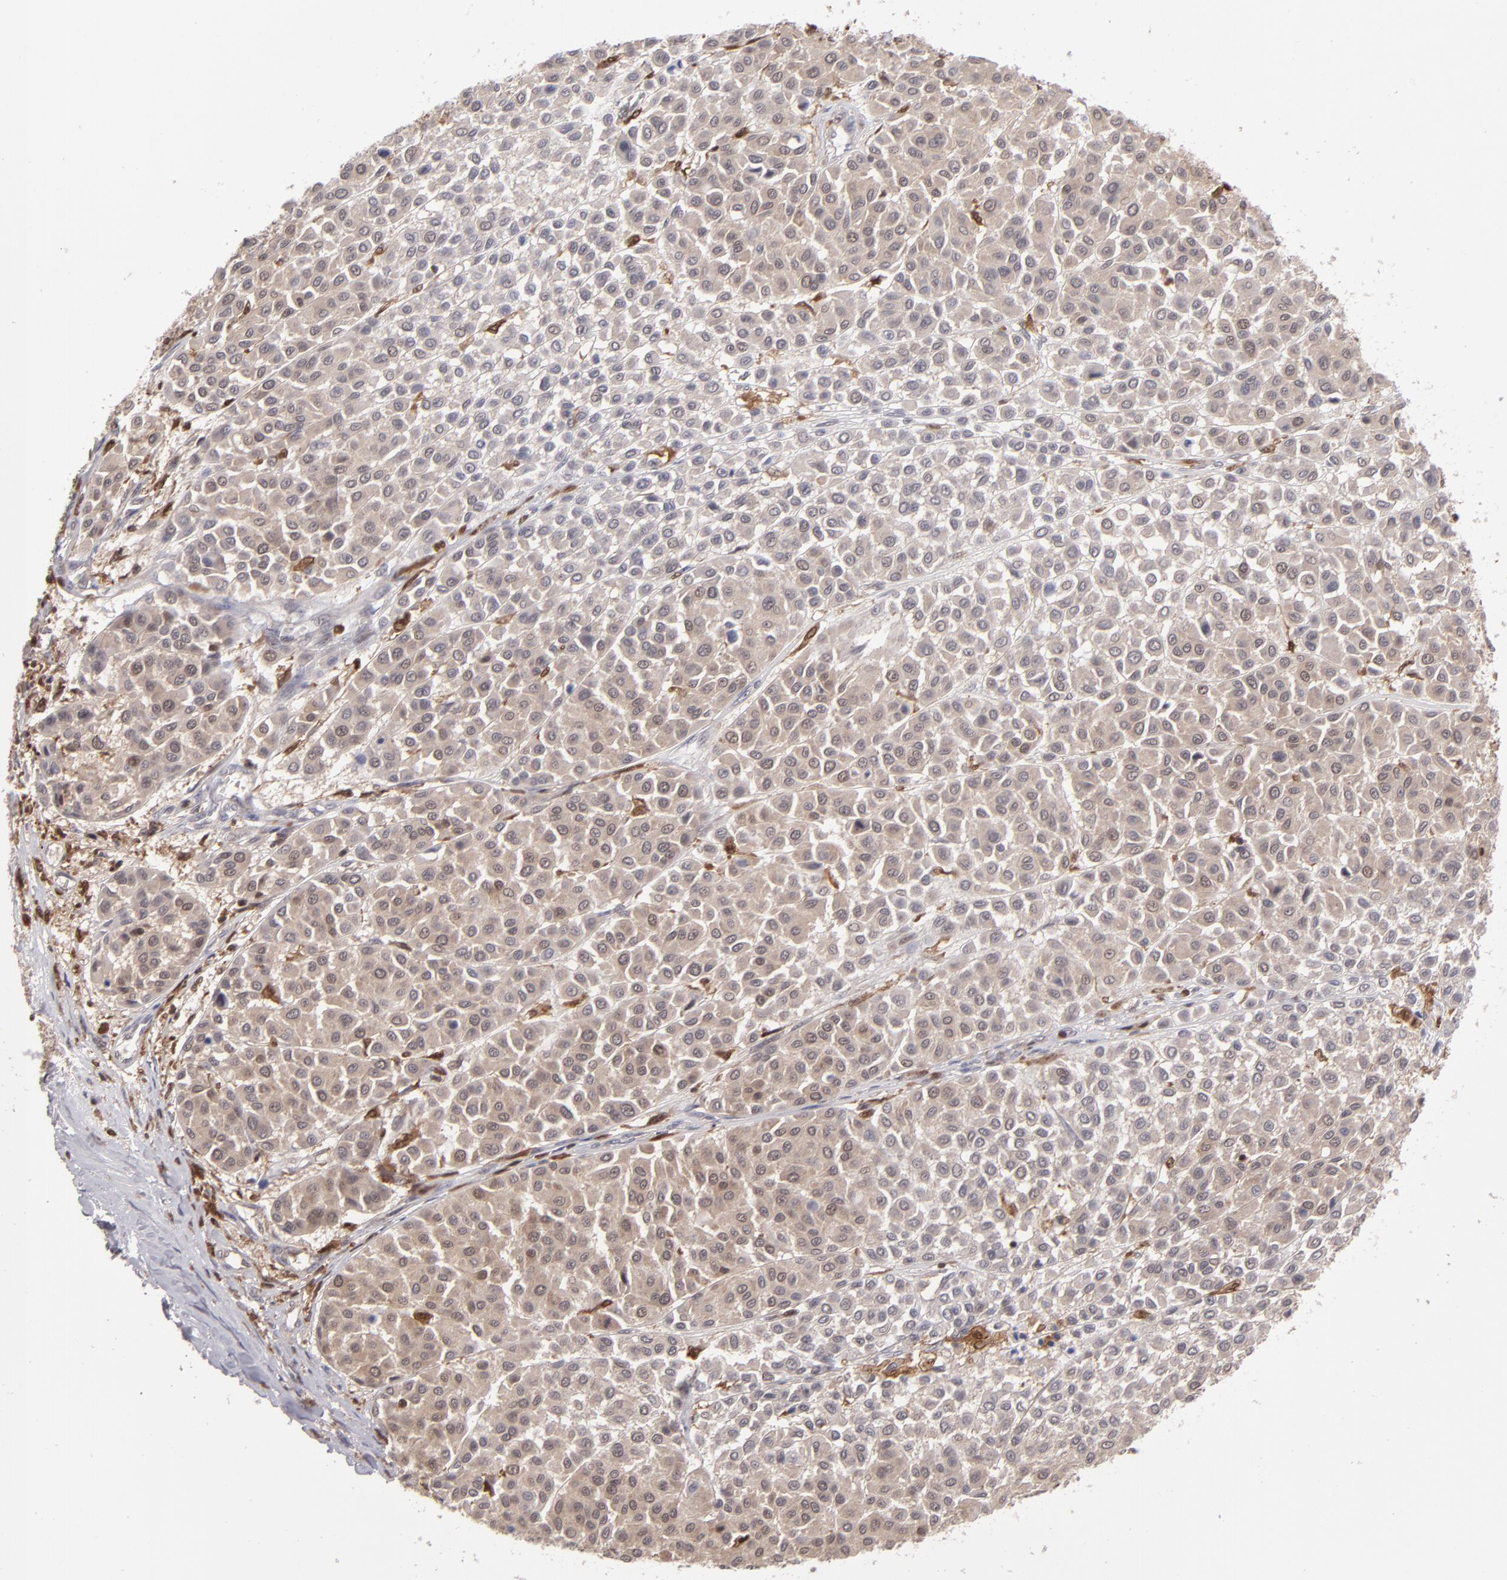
{"staining": {"intensity": "weak", "quantity": ">75%", "location": "cytoplasmic/membranous,nuclear"}, "tissue": "melanoma", "cell_type": "Tumor cells", "image_type": "cancer", "snomed": [{"axis": "morphology", "description": "Malignant melanoma, Metastatic site"}, {"axis": "topography", "description": "Soft tissue"}], "caption": "DAB immunohistochemical staining of malignant melanoma (metastatic site) reveals weak cytoplasmic/membranous and nuclear protein staining in about >75% of tumor cells.", "gene": "GRB2", "patient": {"sex": "male", "age": 41}}